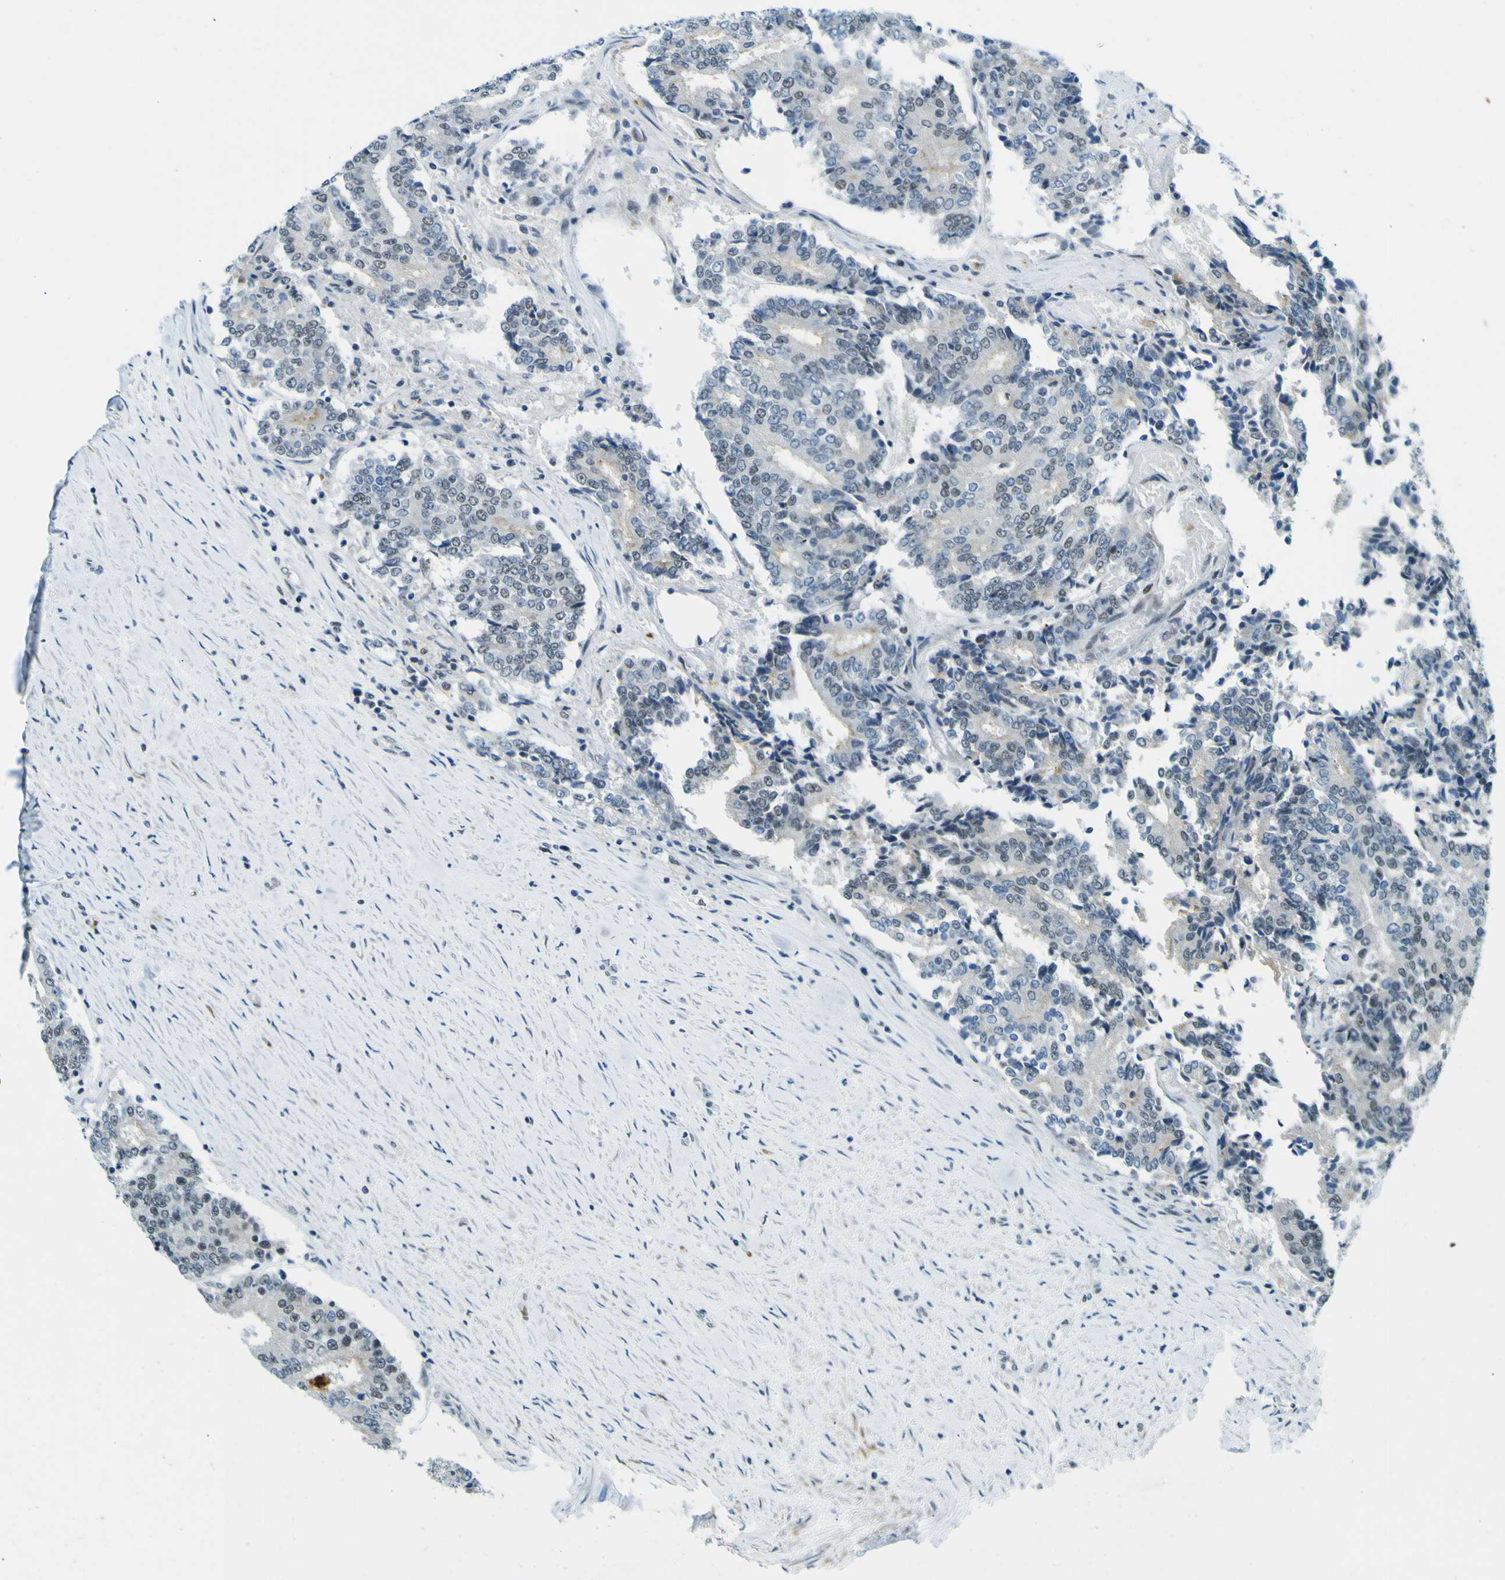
{"staining": {"intensity": "weak", "quantity": "<25%", "location": "nuclear"}, "tissue": "prostate cancer", "cell_type": "Tumor cells", "image_type": "cancer", "snomed": [{"axis": "morphology", "description": "Normal tissue, NOS"}, {"axis": "morphology", "description": "Adenocarcinoma, High grade"}, {"axis": "topography", "description": "Prostate"}, {"axis": "topography", "description": "Seminal veicle"}], "caption": "This is an IHC photomicrograph of human high-grade adenocarcinoma (prostate). There is no positivity in tumor cells.", "gene": "CEBPG", "patient": {"sex": "male", "age": 55}}